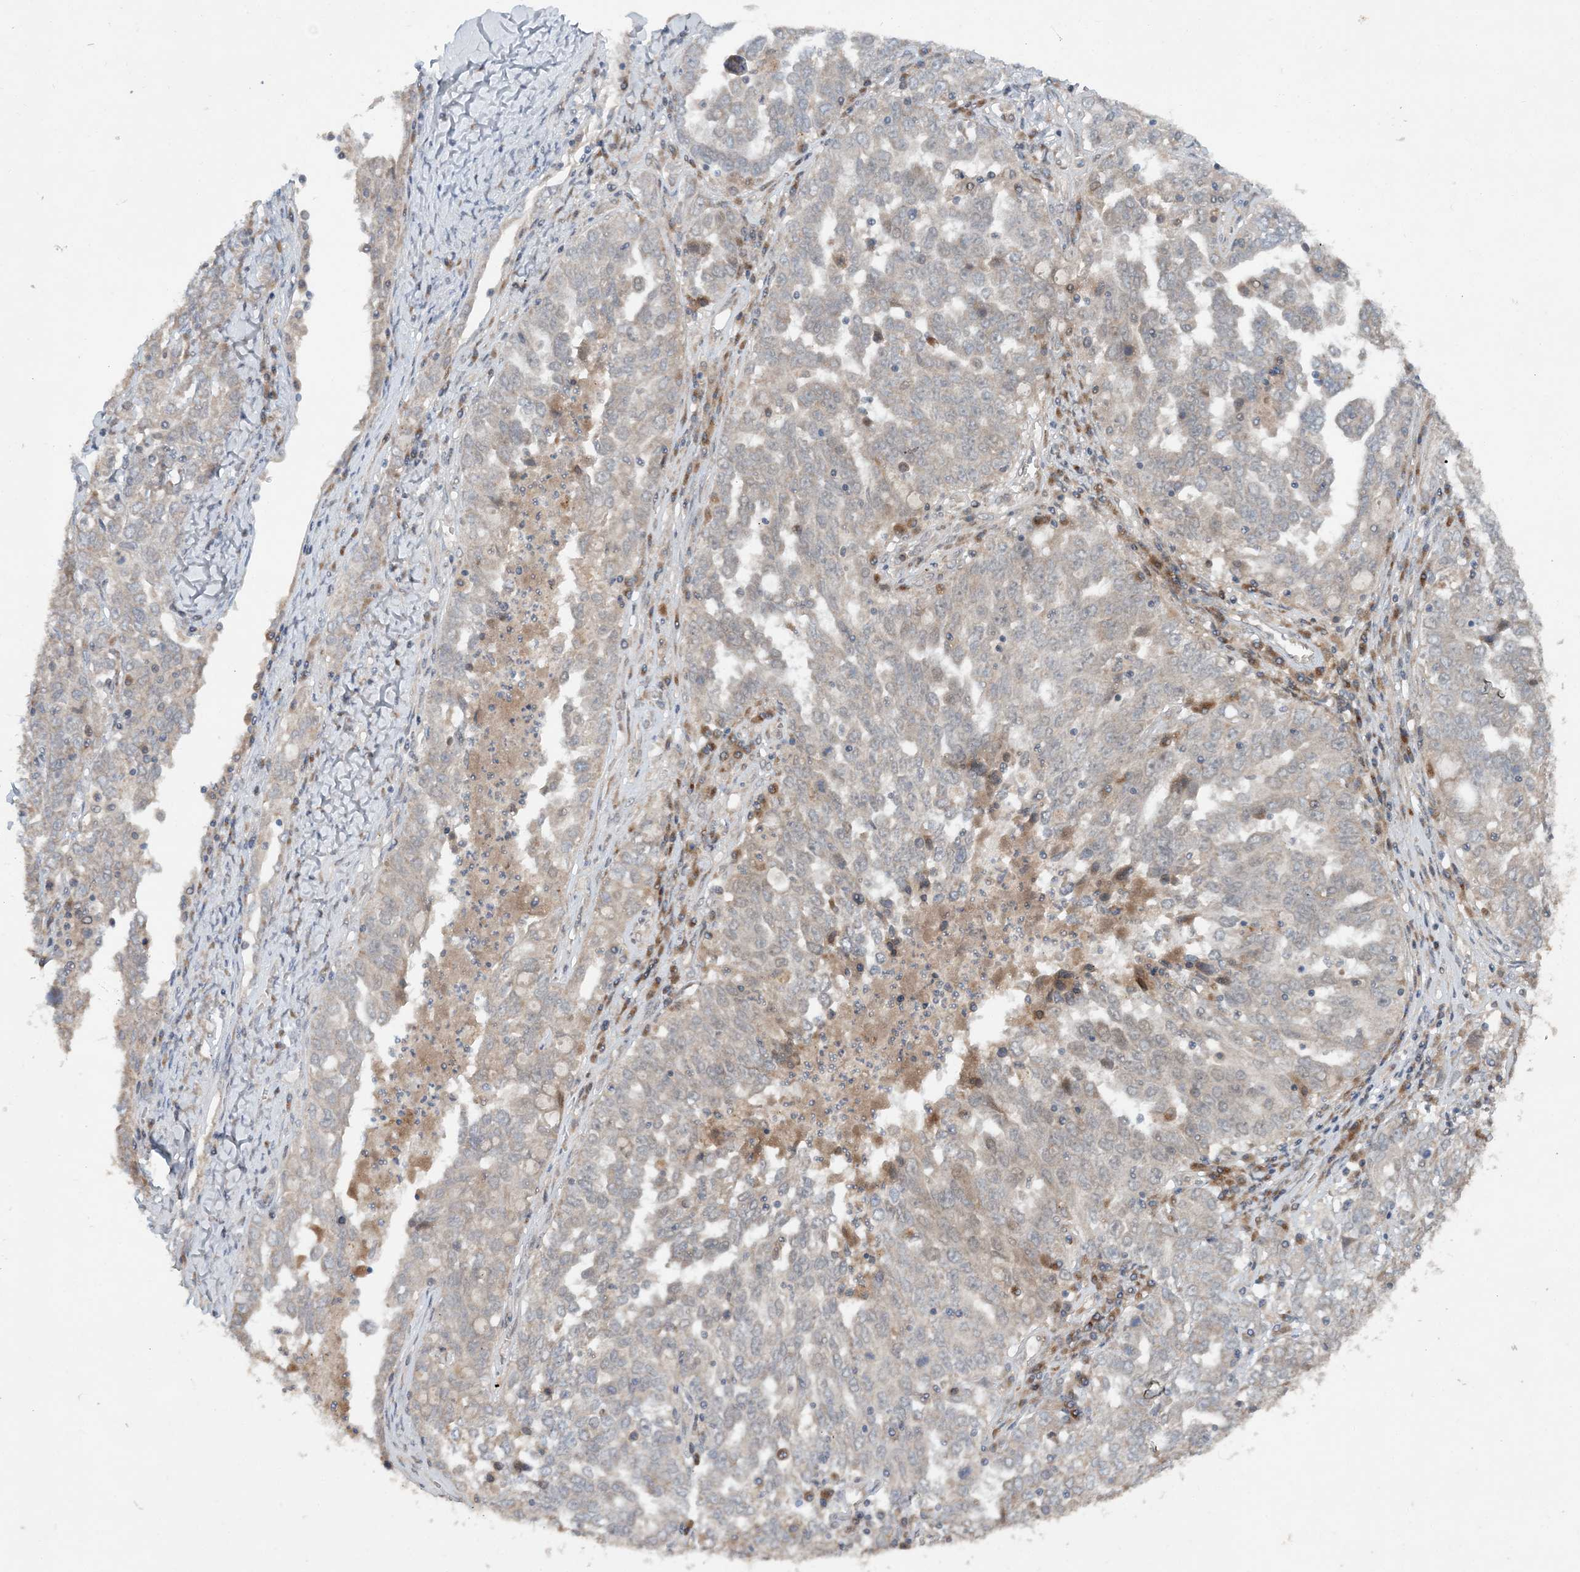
{"staining": {"intensity": "weak", "quantity": "<25%", "location": "cytoplasmic/membranous"}, "tissue": "ovarian cancer", "cell_type": "Tumor cells", "image_type": "cancer", "snomed": [{"axis": "morphology", "description": "Carcinoma, endometroid"}, {"axis": "topography", "description": "Ovary"}], "caption": "Immunohistochemistry histopathology image of ovarian cancer (endometroid carcinoma) stained for a protein (brown), which demonstrates no expression in tumor cells. (Brightfield microscopy of DAB (3,3'-diaminobenzidine) immunohistochemistry at high magnification).", "gene": "UBR3", "patient": {"sex": "female", "age": 62}}